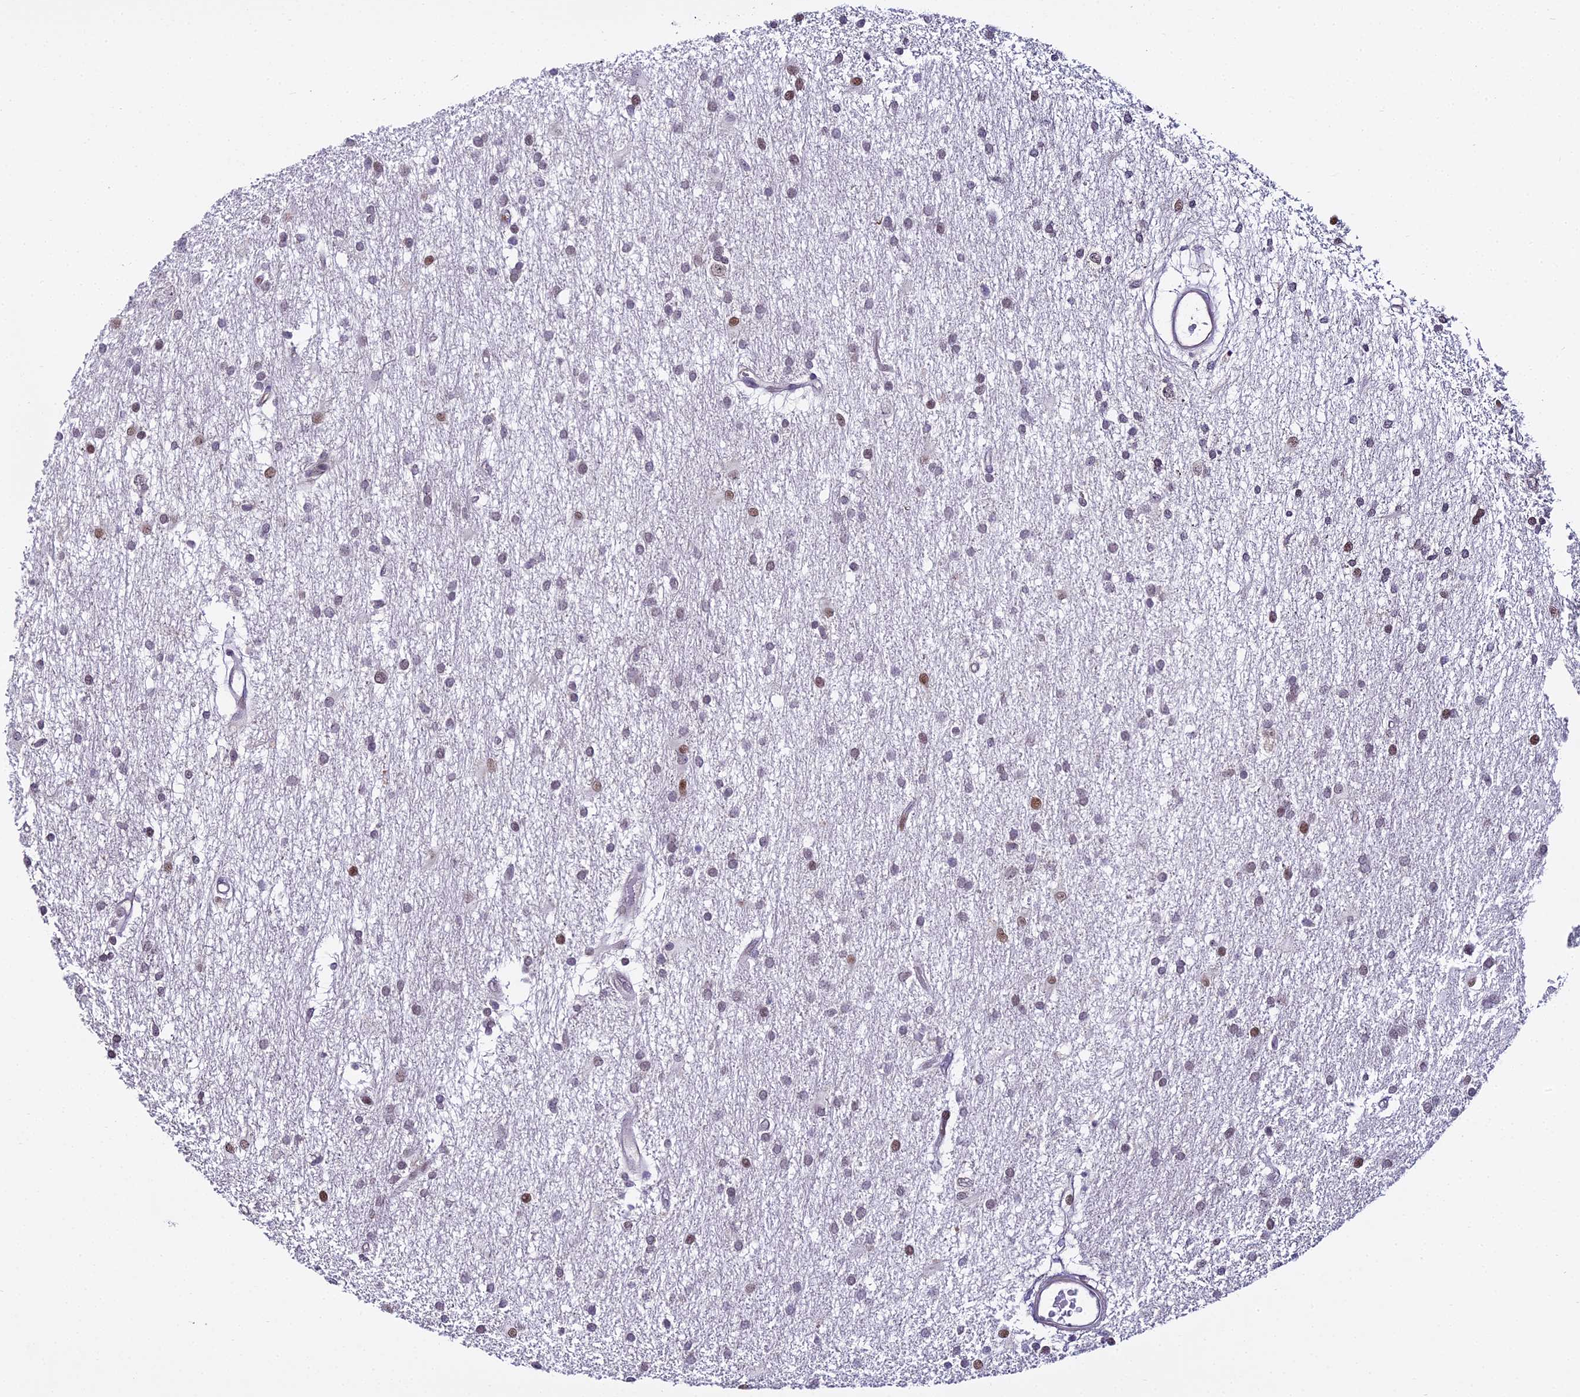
{"staining": {"intensity": "moderate", "quantity": "<25%", "location": "nuclear"}, "tissue": "glioma", "cell_type": "Tumor cells", "image_type": "cancer", "snomed": [{"axis": "morphology", "description": "Glioma, malignant, High grade"}, {"axis": "topography", "description": "Brain"}], "caption": "DAB (3,3'-diaminobenzidine) immunohistochemical staining of glioma demonstrates moderate nuclear protein expression in approximately <25% of tumor cells. The protein of interest is stained brown, and the nuclei are stained in blue (DAB (3,3'-diaminobenzidine) IHC with brightfield microscopy, high magnification).", "gene": "ZNF707", "patient": {"sex": "male", "age": 77}}